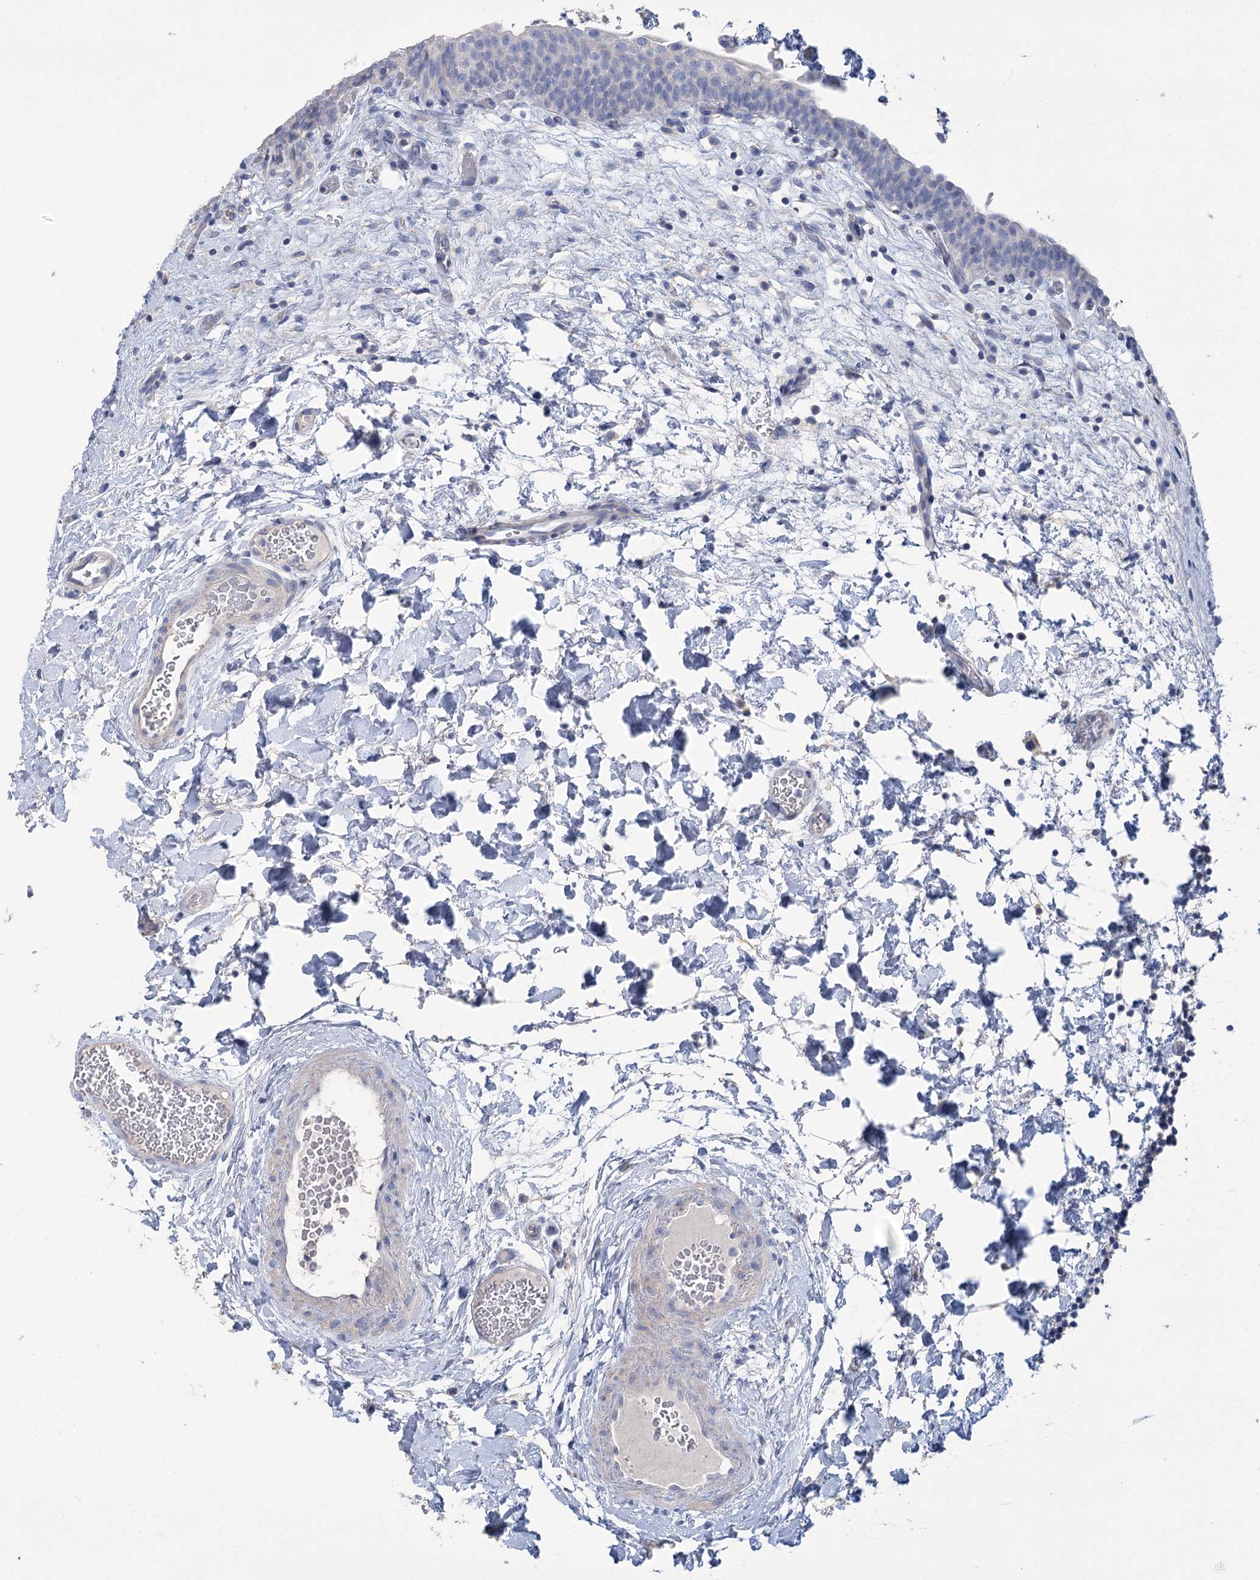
{"staining": {"intensity": "negative", "quantity": "none", "location": "none"}, "tissue": "urinary bladder", "cell_type": "Urothelial cells", "image_type": "normal", "snomed": [{"axis": "morphology", "description": "Normal tissue, NOS"}, {"axis": "topography", "description": "Urinary bladder"}], "caption": "An IHC image of benign urinary bladder is shown. There is no staining in urothelial cells of urinary bladder. (DAB immunohistochemistry with hematoxylin counter stain).", "gene": "SLC9A3", "patient": {"sex": "male", "age": 83}}